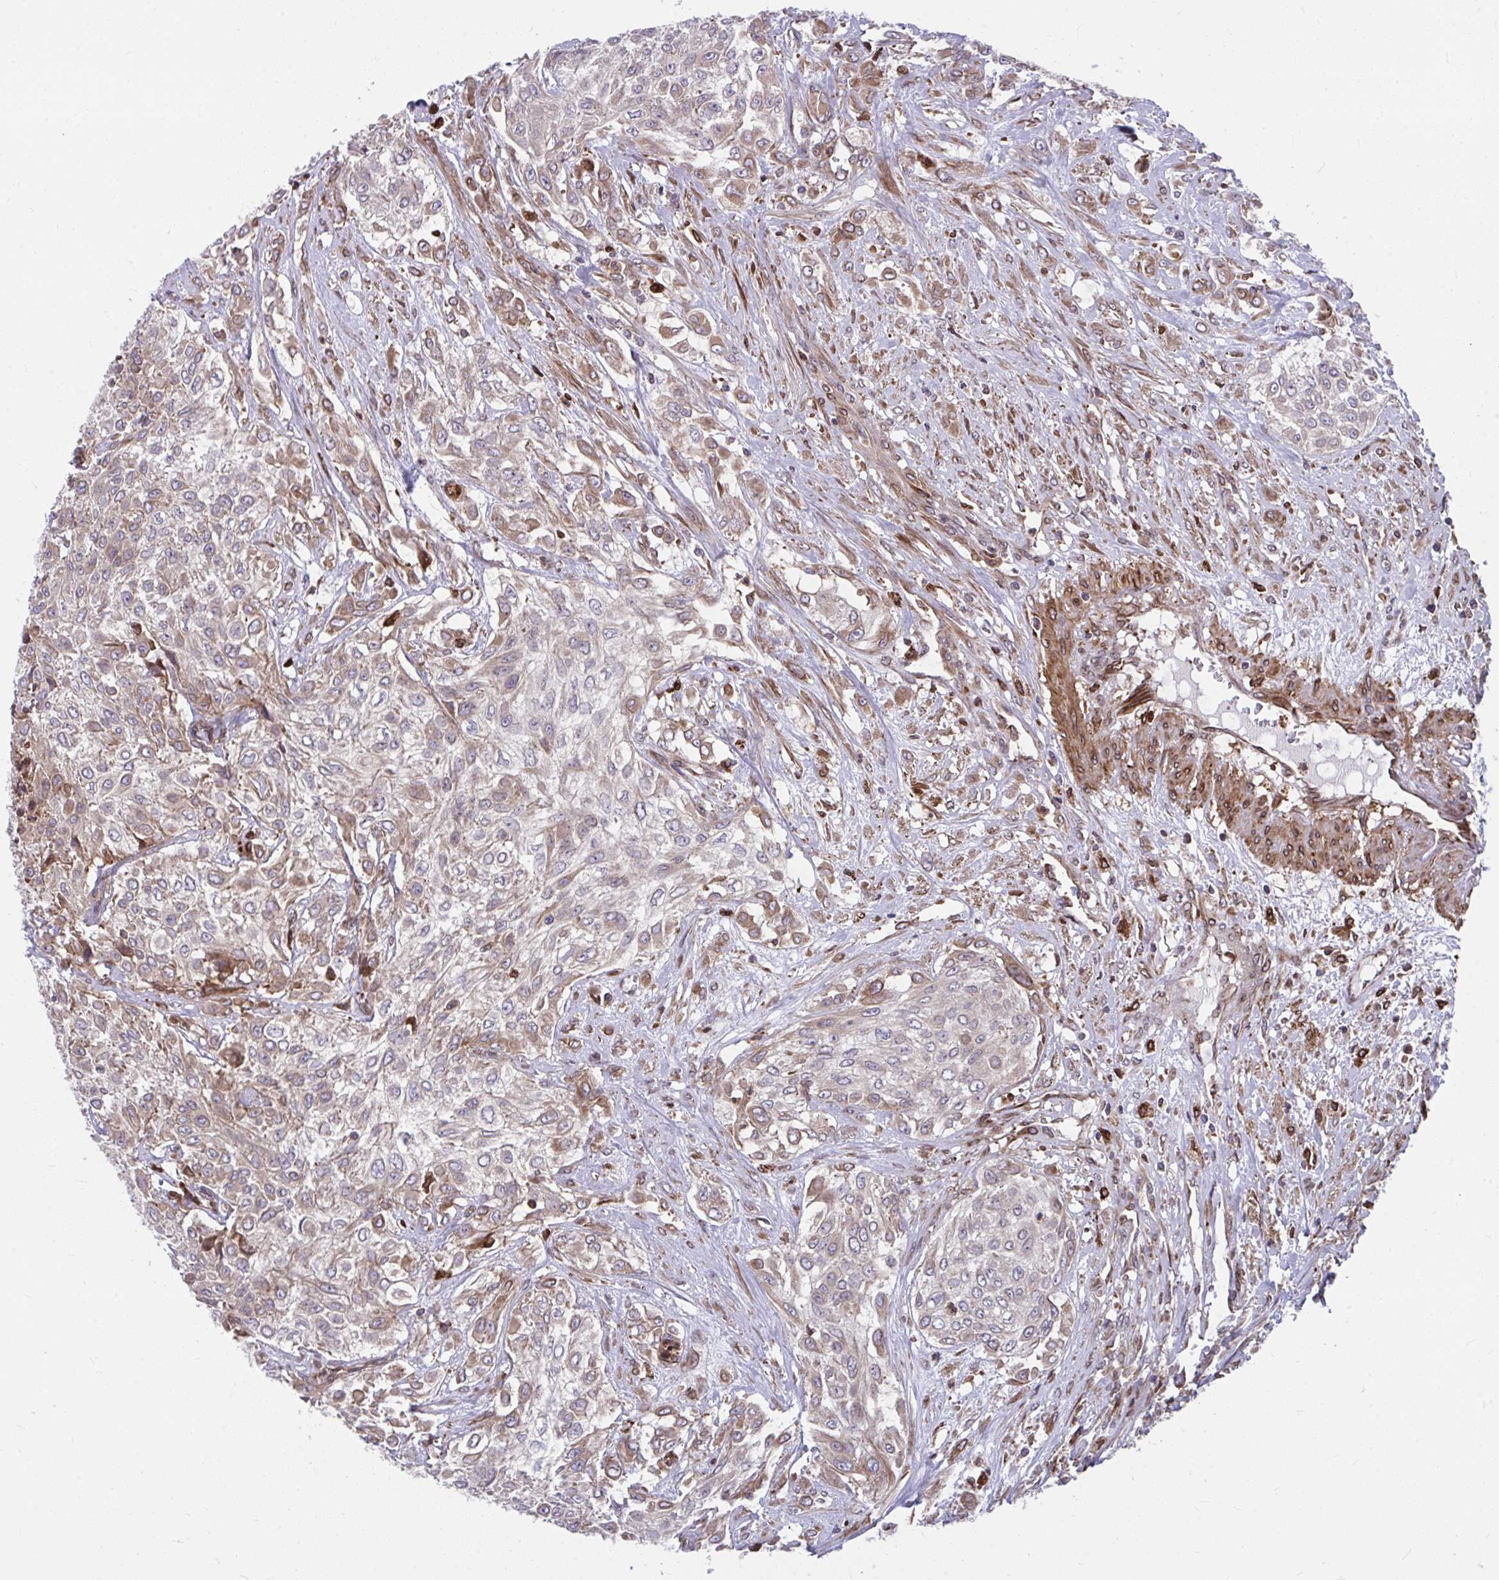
{"staining": {"intensity": "weak", "quantity": "25%-75%", "location": "cytoplasmic/membranous"}, "tissue": "urothelial cancer", "cell_type": "Tumor cells", "image_type": "cancer", "snomed": [{"axis": "morphology", "description": "Urothelial carcinoma, High grade"}, {"axis": "topography", "description": "Urinary bladder"}], "caption": "An image showing weak cytoplasmic/membranous staining in about 25%-75% of tumor cells in urothelial cancer, as visualized by brown immunohistochemical staining.", "gene": "STIM2", "patient": {"sex": "male", "age": 57}}